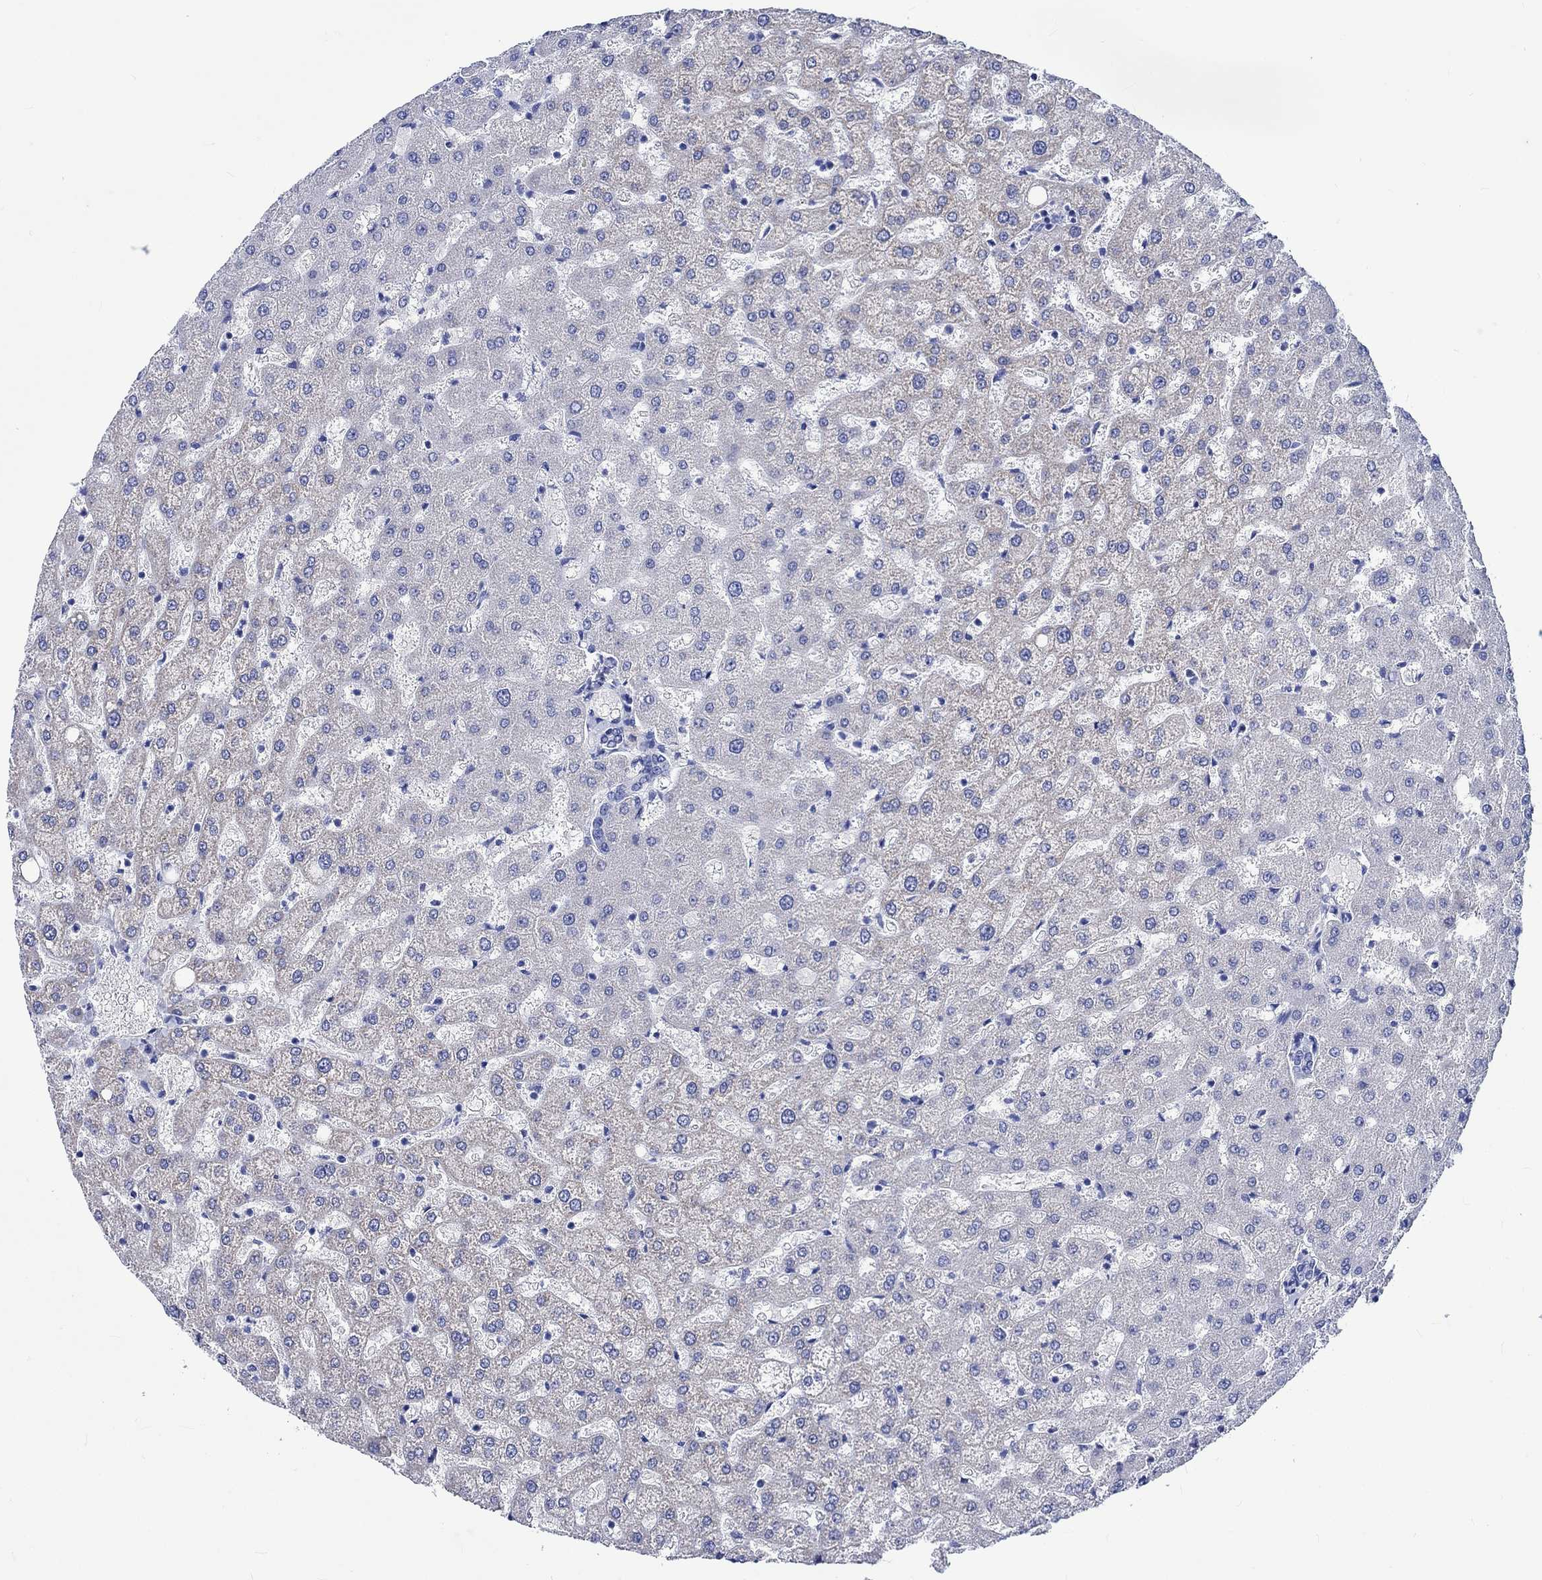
{"staining": {"intensity": "negative", "quantity": "none", "location": "none"}, "tissue": "liver", "cell_type": "Cholangiocytes", "image_type": "normal", "snomed": [{"axis": "morphology", "description": "Normal tissue, NOS"}, {"axis": "topography", "description": "Liver"}], "caption": "Cholangiocytes are negative for protein expression in unremarkable human liver.", "gene": "KLHL33", "patient": {"sex": "female", "age": 50}}